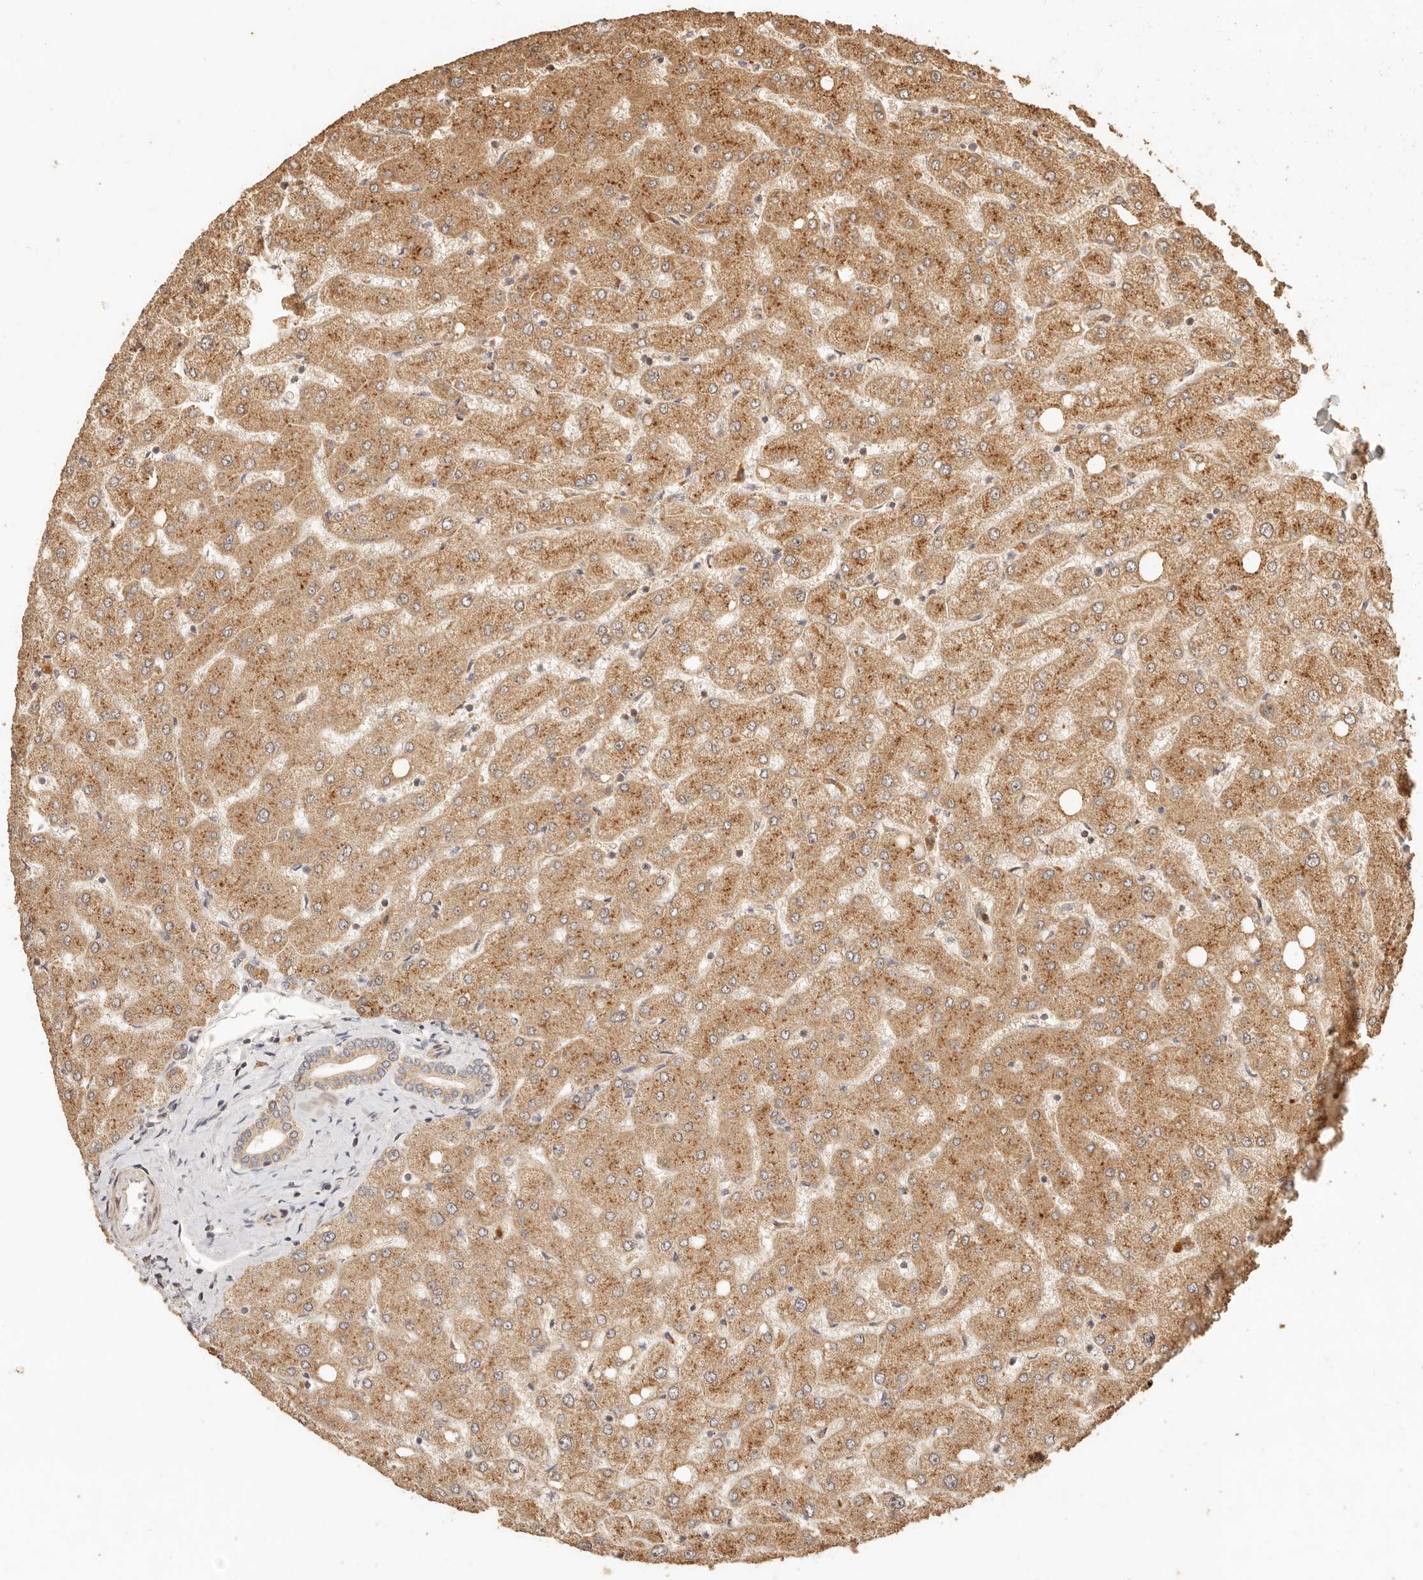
{"staining": {"intensity": "moderate", "quantity": ">75%", "location": "cytoplasmic/membranous"}, "tissue": "liver", "cell_type": "Cholangiocytes", "image_type": "normal", "snomed": [{"axis": "morphology", "description": "Normal tissue, NOS"}, {"axis": "topography", "description": "Liver"}], "caption": "Brown immunohistochemical staining in normal liver displays moderate cytoplasmic/membranous staining in approximately >75% of cholangiocytes.", "gene": "PTPN22", "patient": {"sex": "female", "age": 54}}